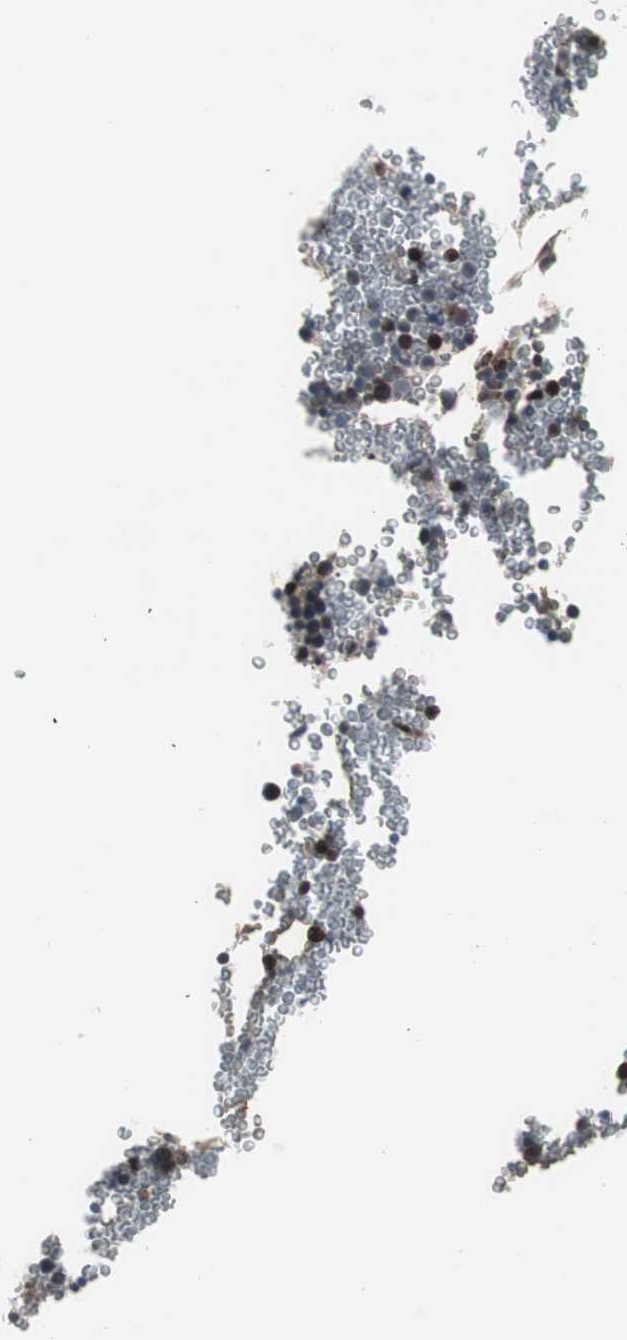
{"staining": {"intensity": "strong", "quantity": "25%-75%", "location": "nuclear"}, "tissue": "bone marrow", "cell_type": "Hematopoietic cells", "image_type": "normal", "snomed": [{"axis": "morphology", "description": "Normal tissue, NOS"}, {"axis": "morphology", "description": "Inflammation, NOS"}, {"axis": "topography", "description": "Bone marrow"}], "caption": "IHC photomicrograph of unremarkable bone marrow: human bone marrow stained using immunohistochemistry displays high levels of strong protein expression localized specifically in the nuclear of hematopoietic cells, appearing as a nuclear brown color.", "gene": "RXRA", "patient": {"sex": "male", "age": 22}}